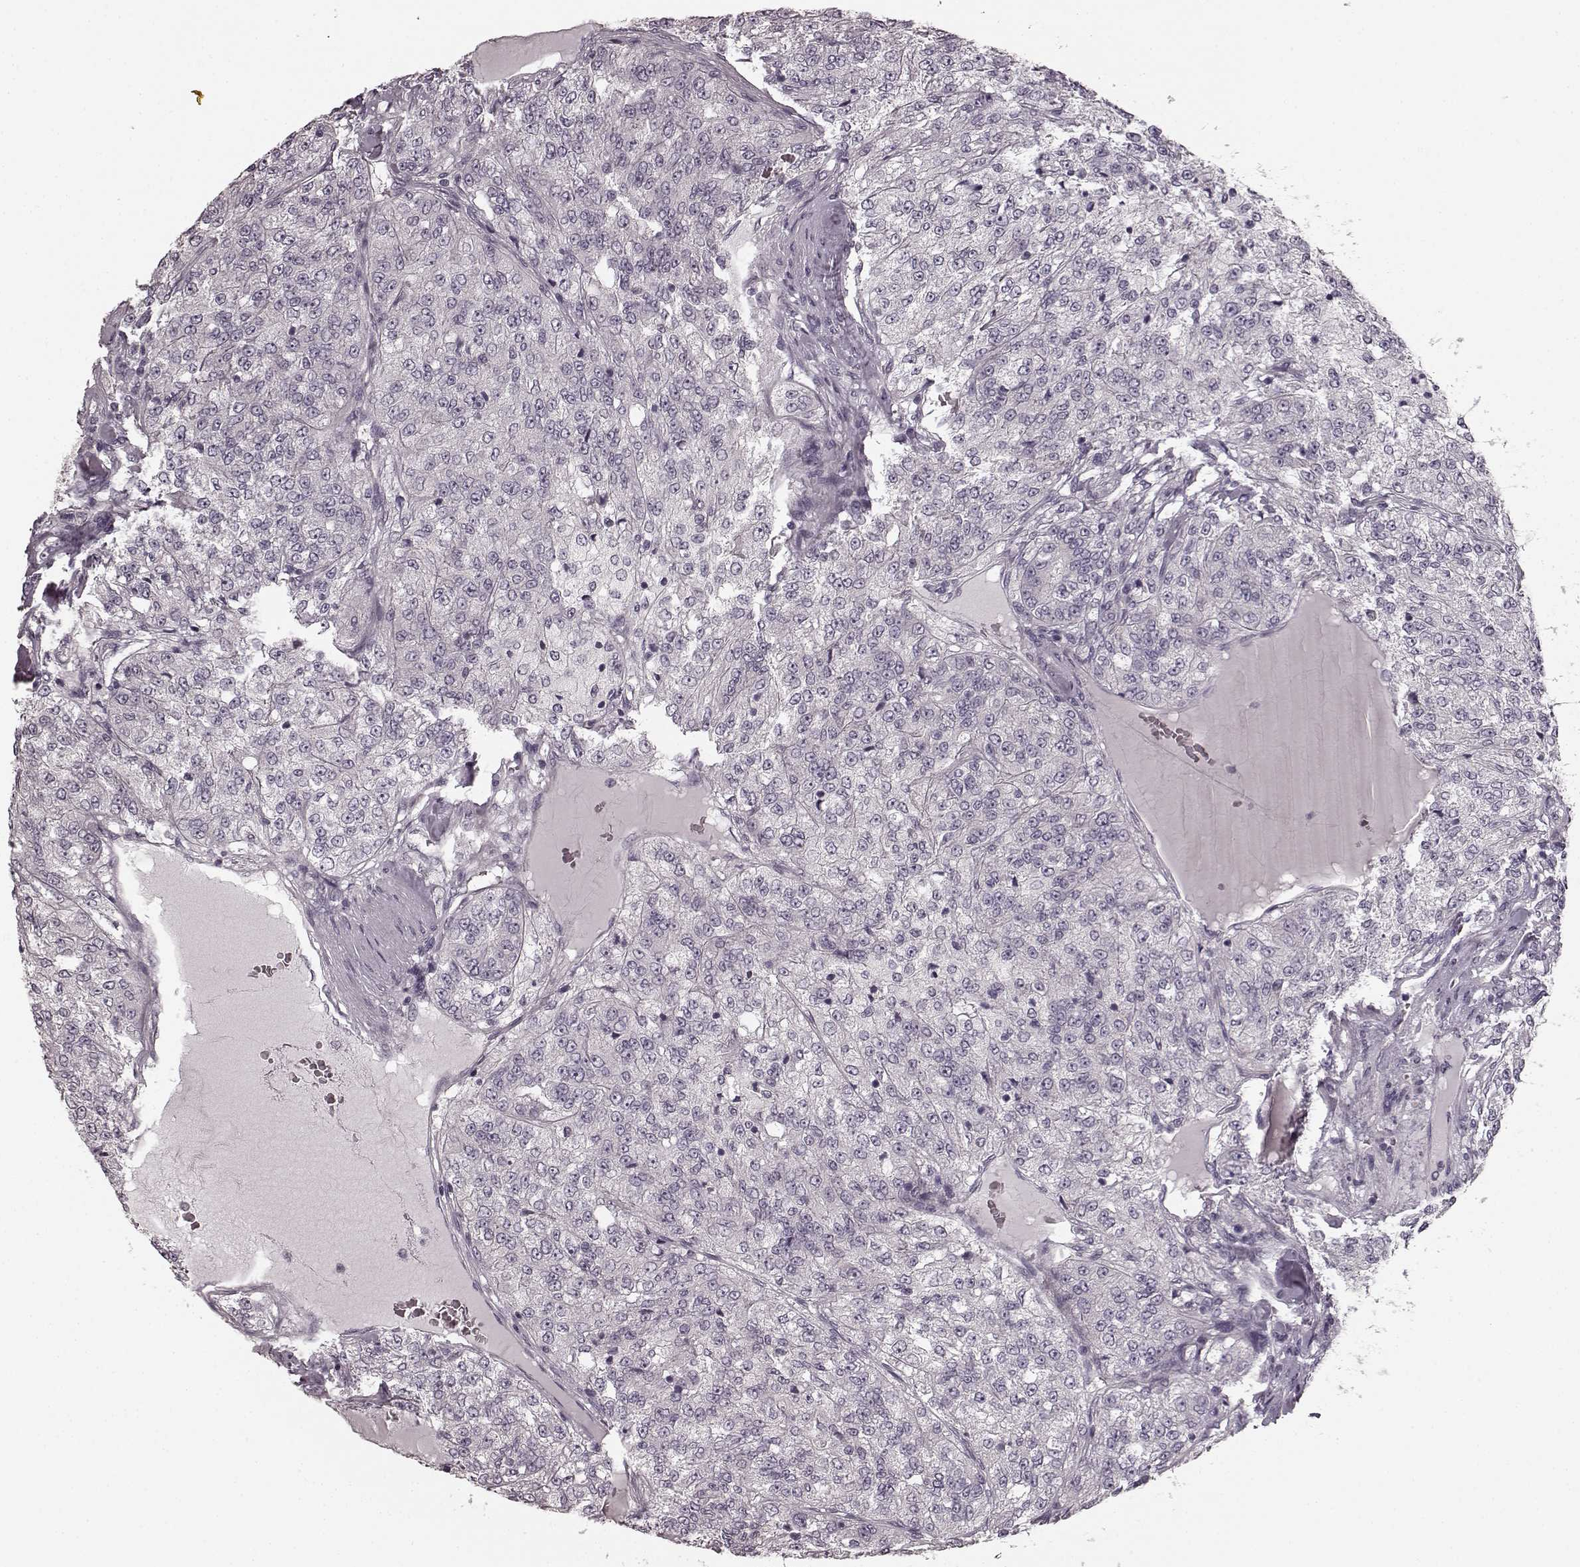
{"staining": {"intensity": "negative", "quantity": "none", "location": "none"}, "tissue": "renal cancer", "cell_type": "Tumor cells", "image_type": "cancer", "snomed": [{"axis": "morphology", "description": "Adenocarcinoma, NOS"}, {"axis": "topography", "description": "Kidney"}], "caption": "Immunohistochemical staining of human renal cancer (adenocarcinoma) reveals no significant expression in tumor cells. (Immunohistochemistry, brightfield microscopy, high magnification).", "gene": "PRKCE", "patient": {"sex": "female", "age": 63}}